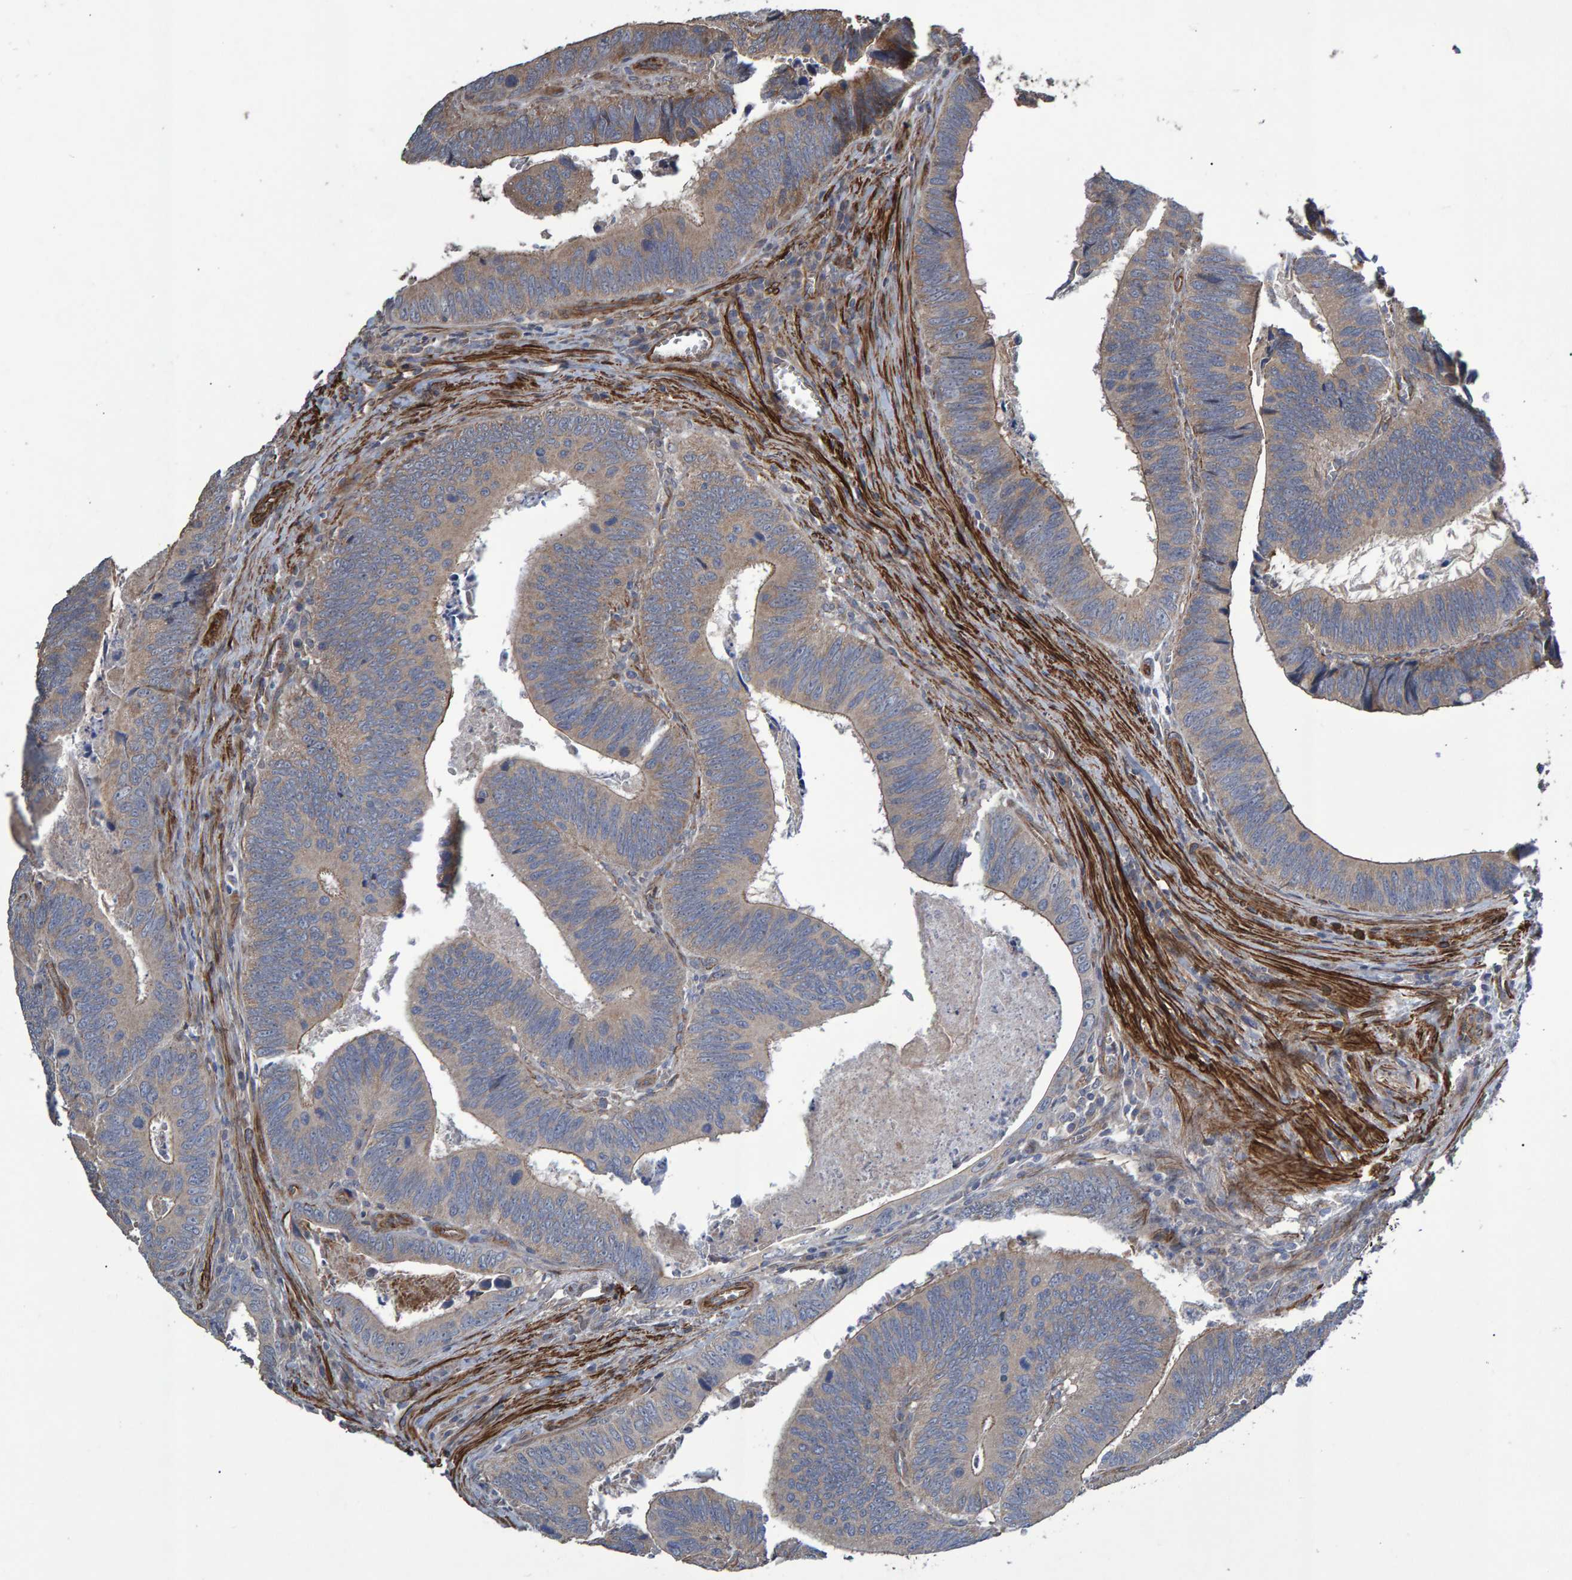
{"staining": {"intensity": "weak", "quantity": ">75%", "location": "cytoplasmic/membranous"}, "tissue": "colorectal cancer", "cell_type": "Tumor cells", "image_type": "cancer", "snomed": [{"axis": "morphology", "description": "Inflammation, NOS"}, {"axis": "morphology", "description": "Adenocarcinoma, NOS"}, {"axis": "topography", "description": "Colon"}], "caption": "Adenocarcinoma (colorectal) tissue displays weak cytoplasmic/membranous expression in approximately >75% of tumor cells", "gene": "SLIT2", "patient": {"sex": "male", "age": 72}}